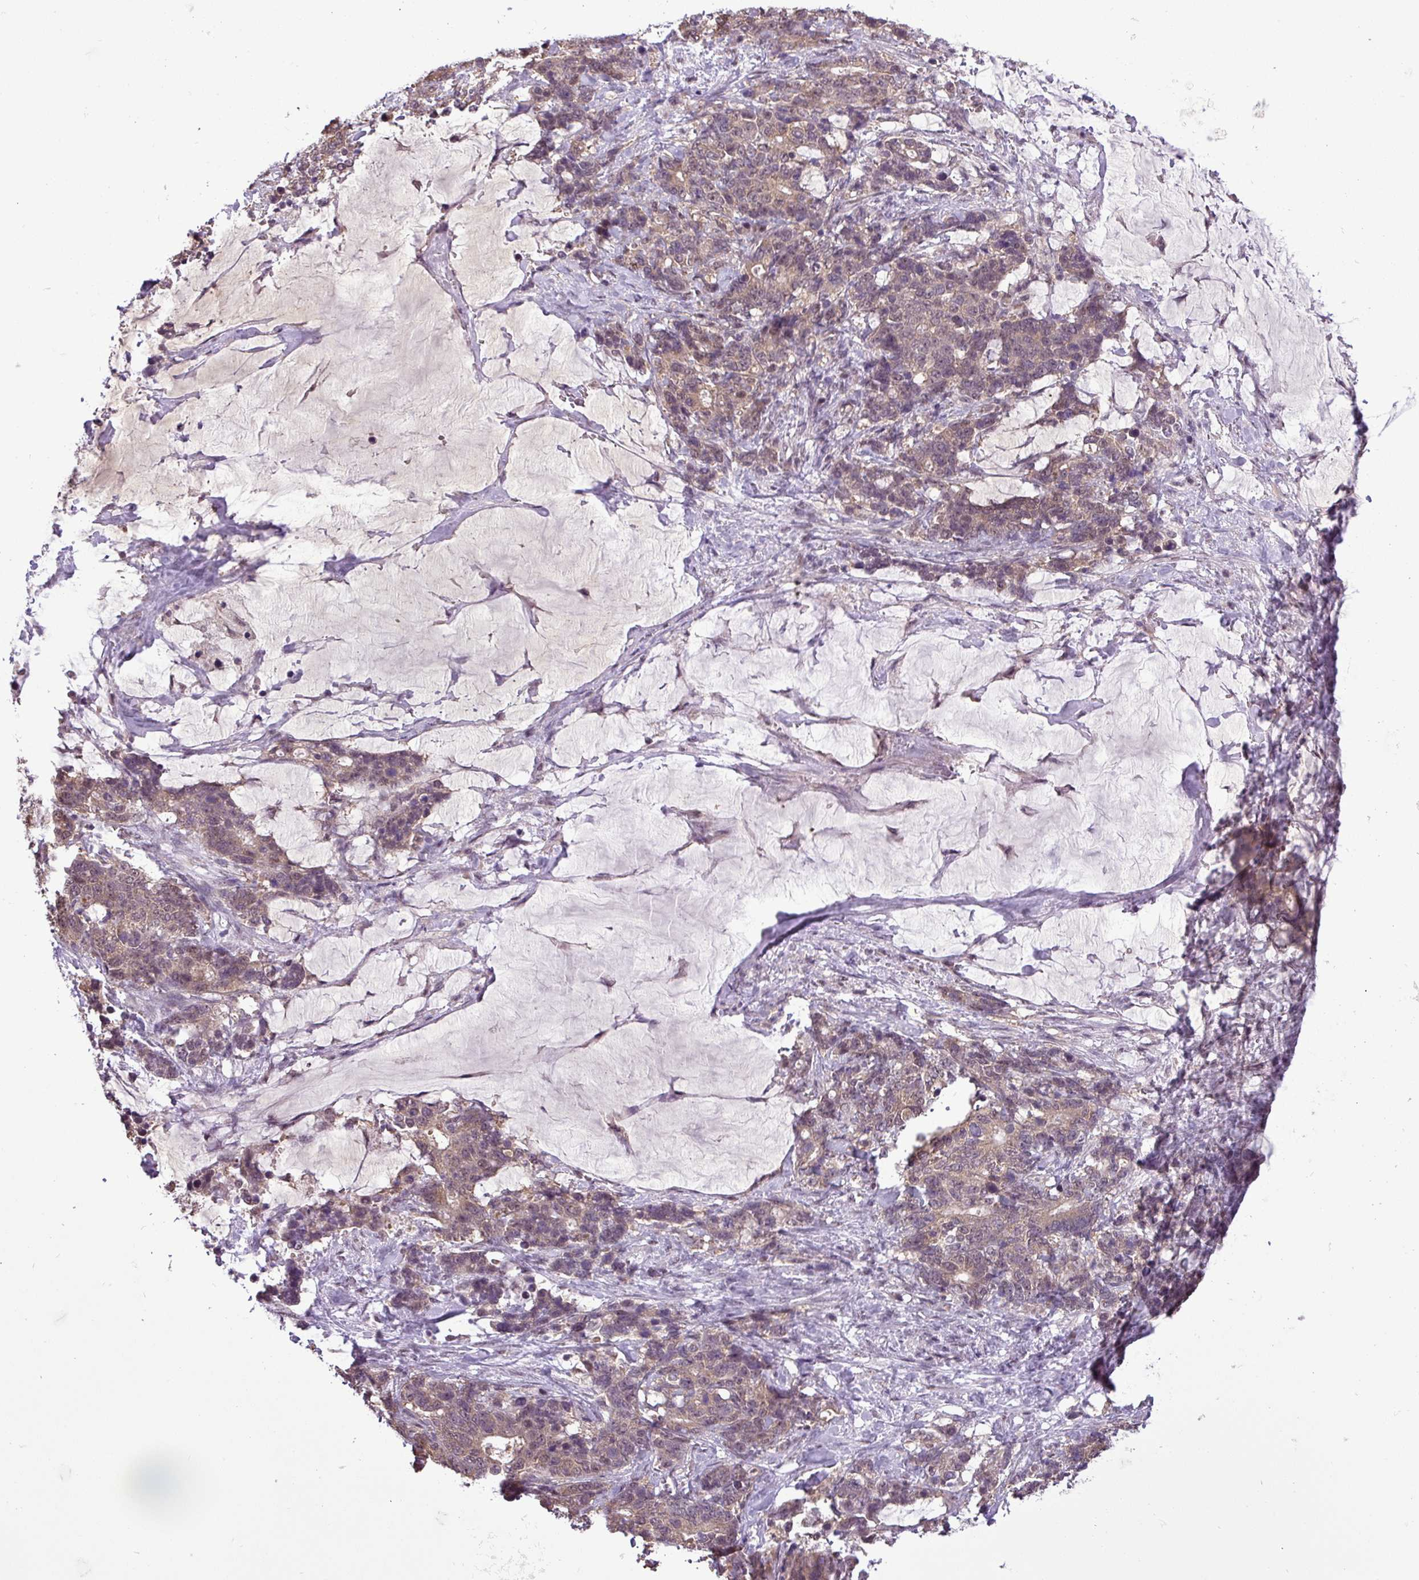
{"staining": {"intensity": "weak", "quantity": ">75%", "location": "cytoplasmic/membranous,nuclear"}, "tissue": "stomach cancer", "cell_type": "Tumor cells", "image_type": "cancer", "snomed": [{"axis": "morphology", "description": "Normal tissue, NOS"}, {"axis": "morphology", "description": "Adenocarcinoma, NOS"}, {"axis": "topography", "description": "Stomach"}], "caption": "A brown stain highlights weak cytoplasmic/membranous and nuclear expression of a protein in stomach adenocarcinoma tumor cells.", "gene": "MFHAS1", "patient": {"sex": "female", "age": 64}}